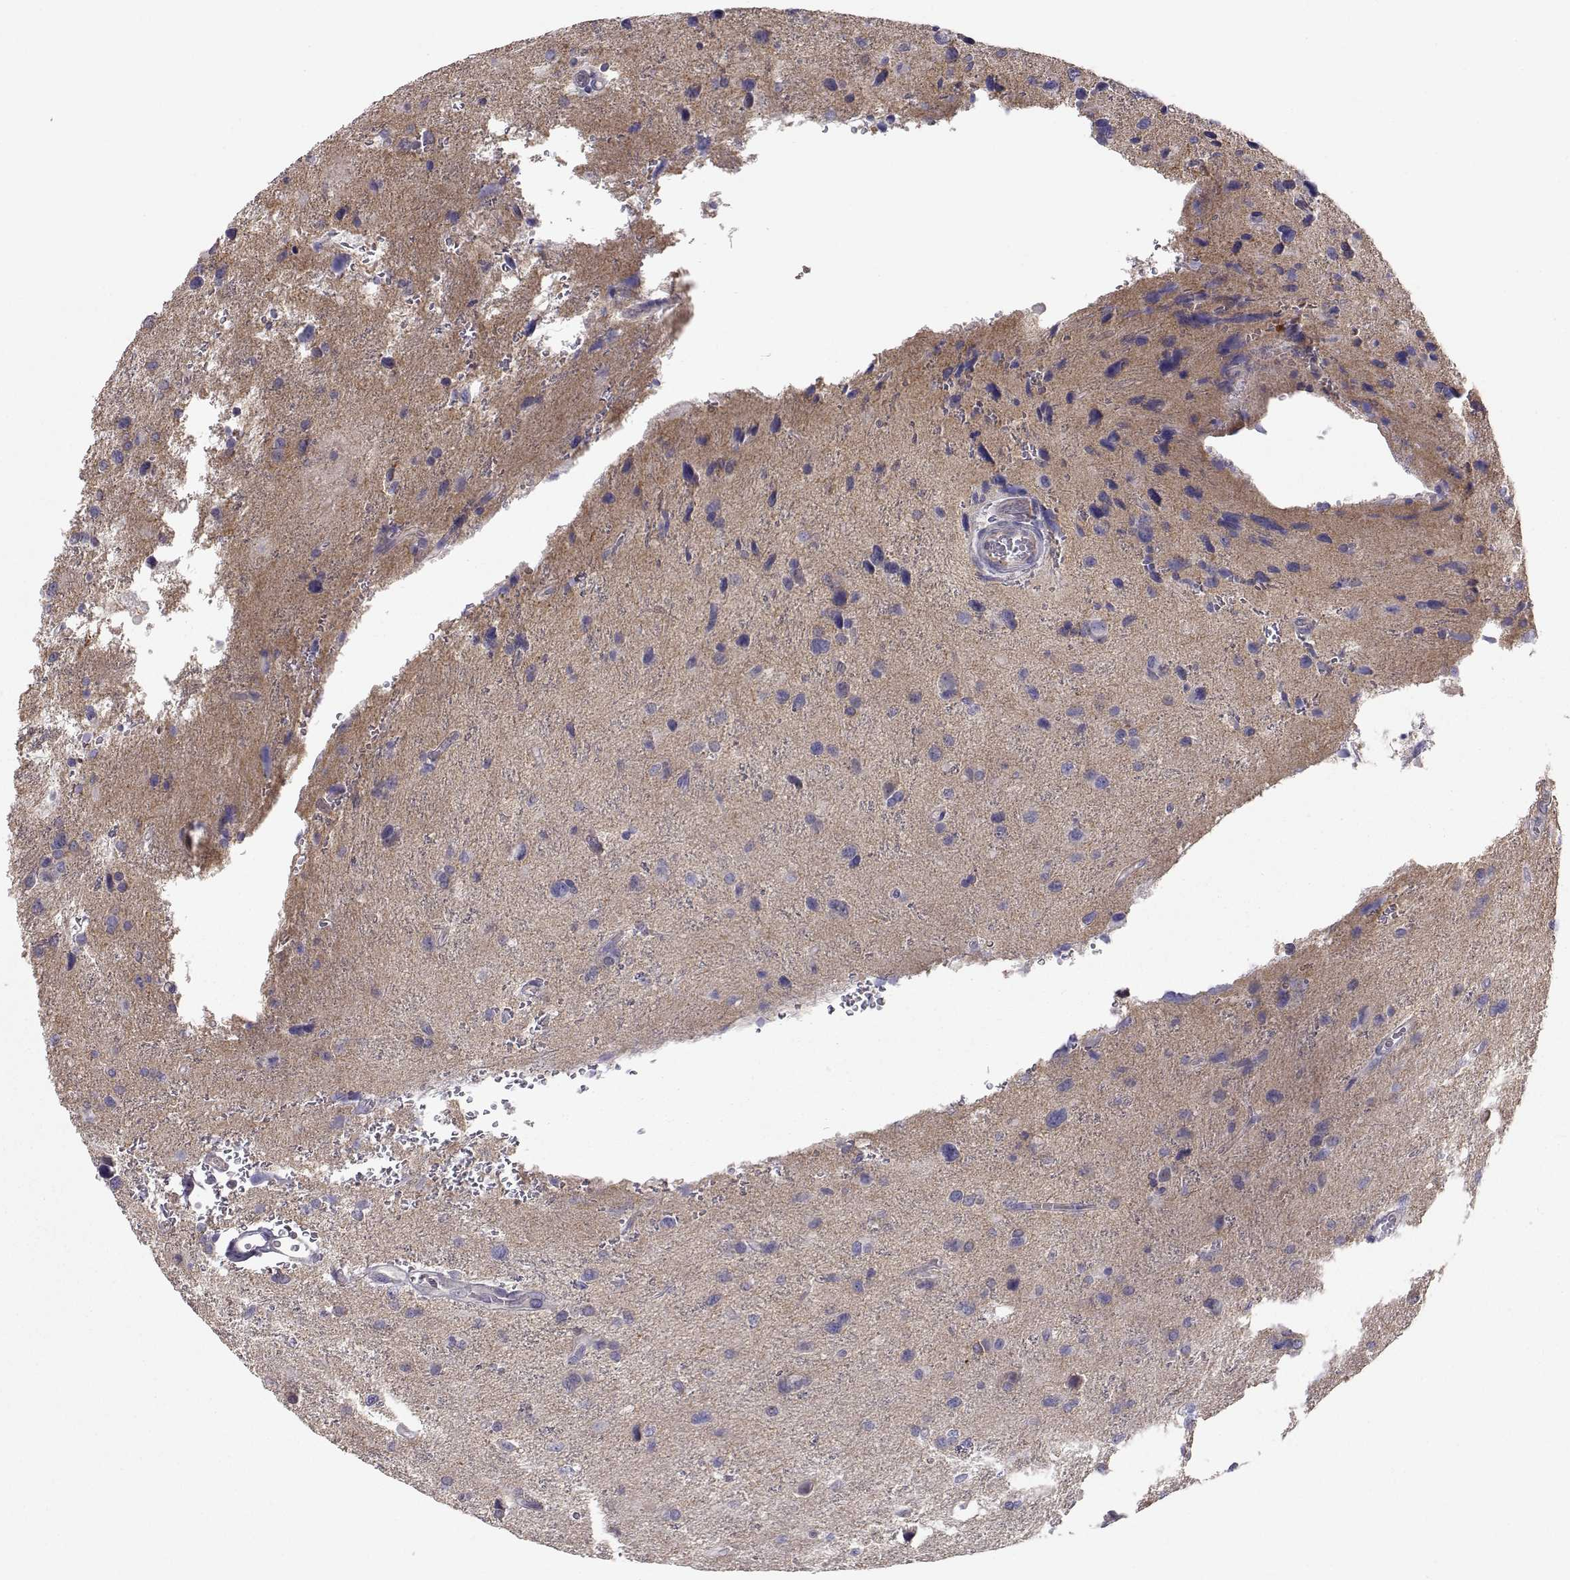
{"staining": {"intensity": "negative", "quantity": "none", "location": "none"}, "tissue": "glioma", "cell_type": "Tumor cells", "image_type": "cancer", "snomed": [{"axis": "morphology", "description": "Glioma, malignant, NOS"}, {"axis": "morphology", "description": "Glioma, malignant, High grade"}, {"axis": "topography", "description": "Brain"}], "caption": "High magnification brightfield microscopy of glioma stained with DAB (3,3'-diaminobenzidine) (brown) and counterstained with hematoxylin (blue): tumor cells show no significant staining.", "gene": "NCAM2", "patient": {"sex": "female", "age": 71}}